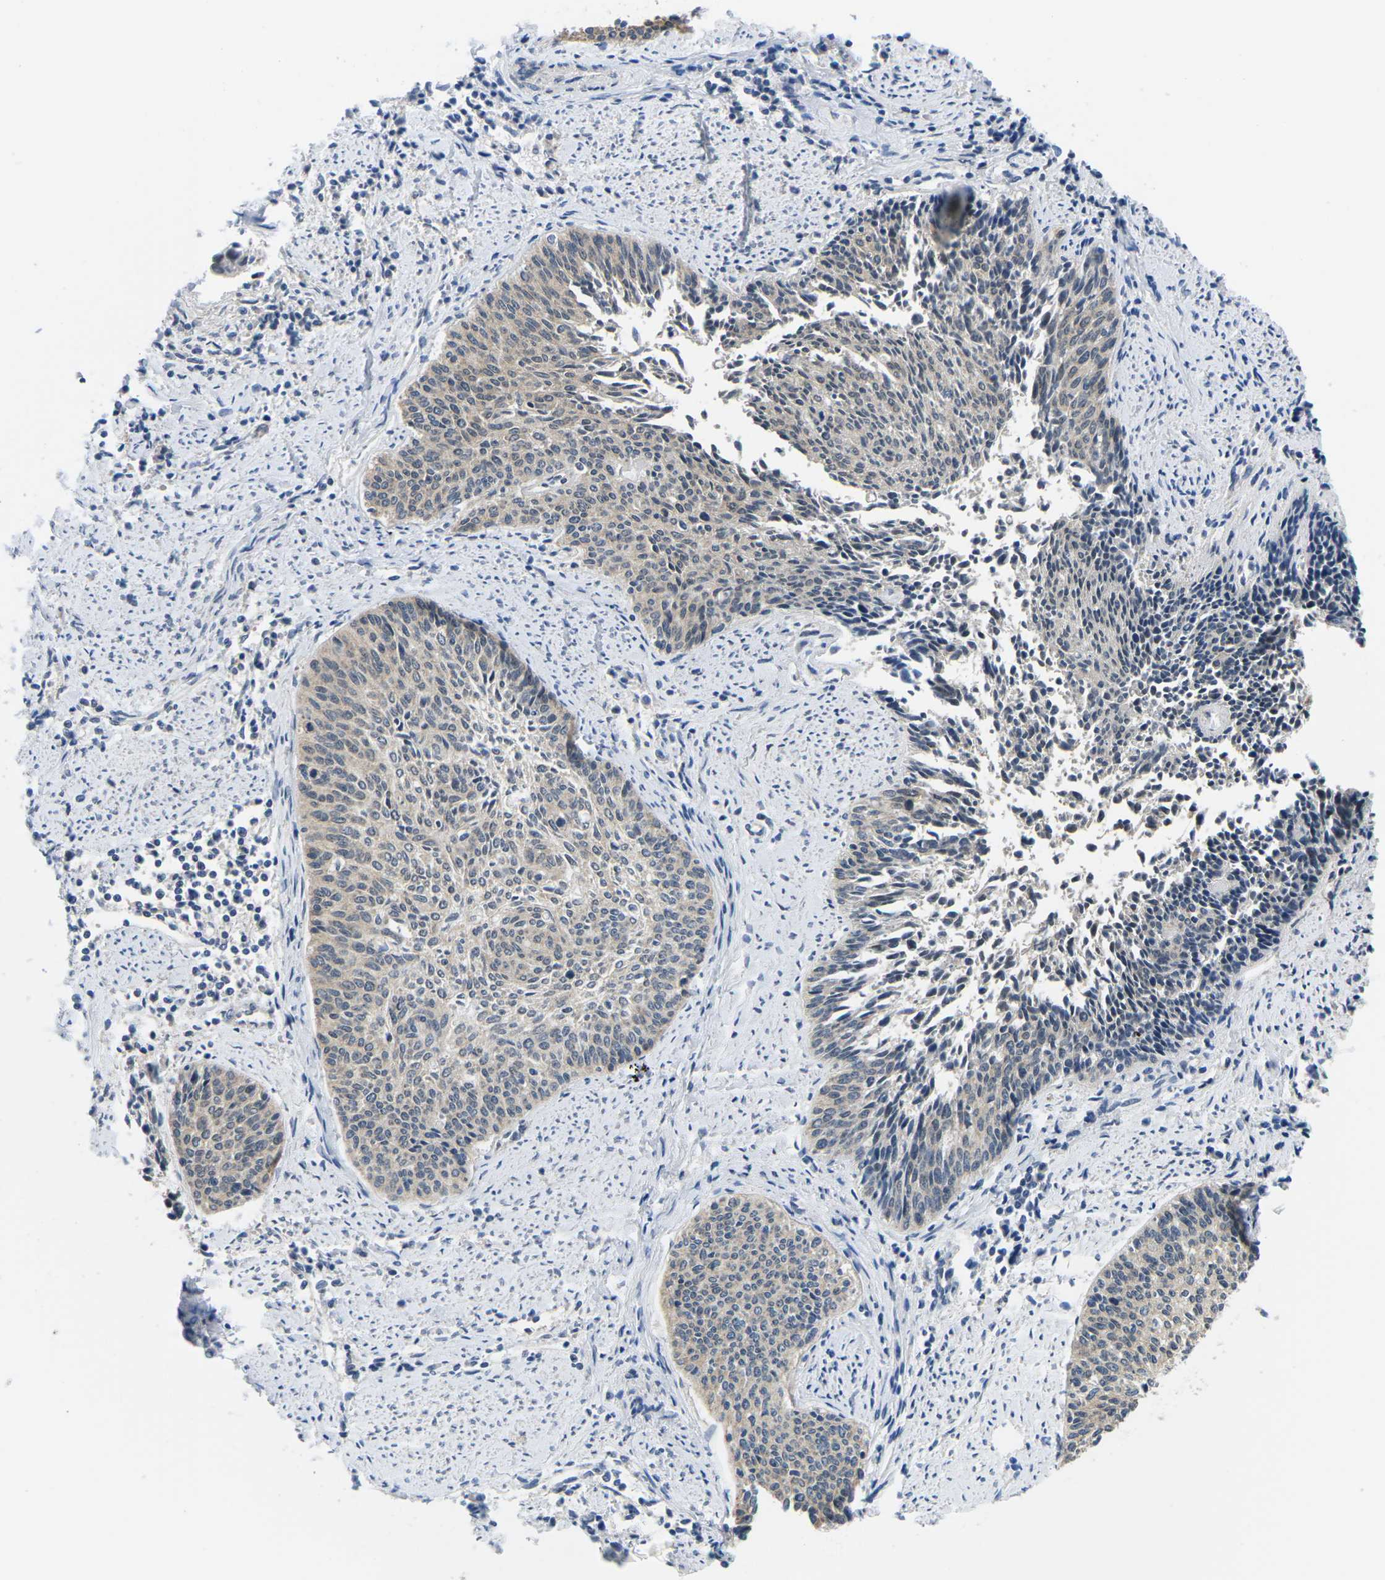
{"staining": {"intensity": "weak", "quantity": "<25%", "location": "cytoplasmic/membranous"}, "tissue": "cervical cancer", "cell_type": "Tumor cells", "image_type": "cancer", "snomed": [{"axis": "morphology", "description": "Squamous cell carcinoma, NOS"}, {"axis": "topography", "description": "Cervix"}], "caption": "Immunohistochemical staining of human cervical cancer exhibits no significant positivity in tumor cells.", "gene": "GSK3B", "patient": {"sex": "female", "age": 55}}